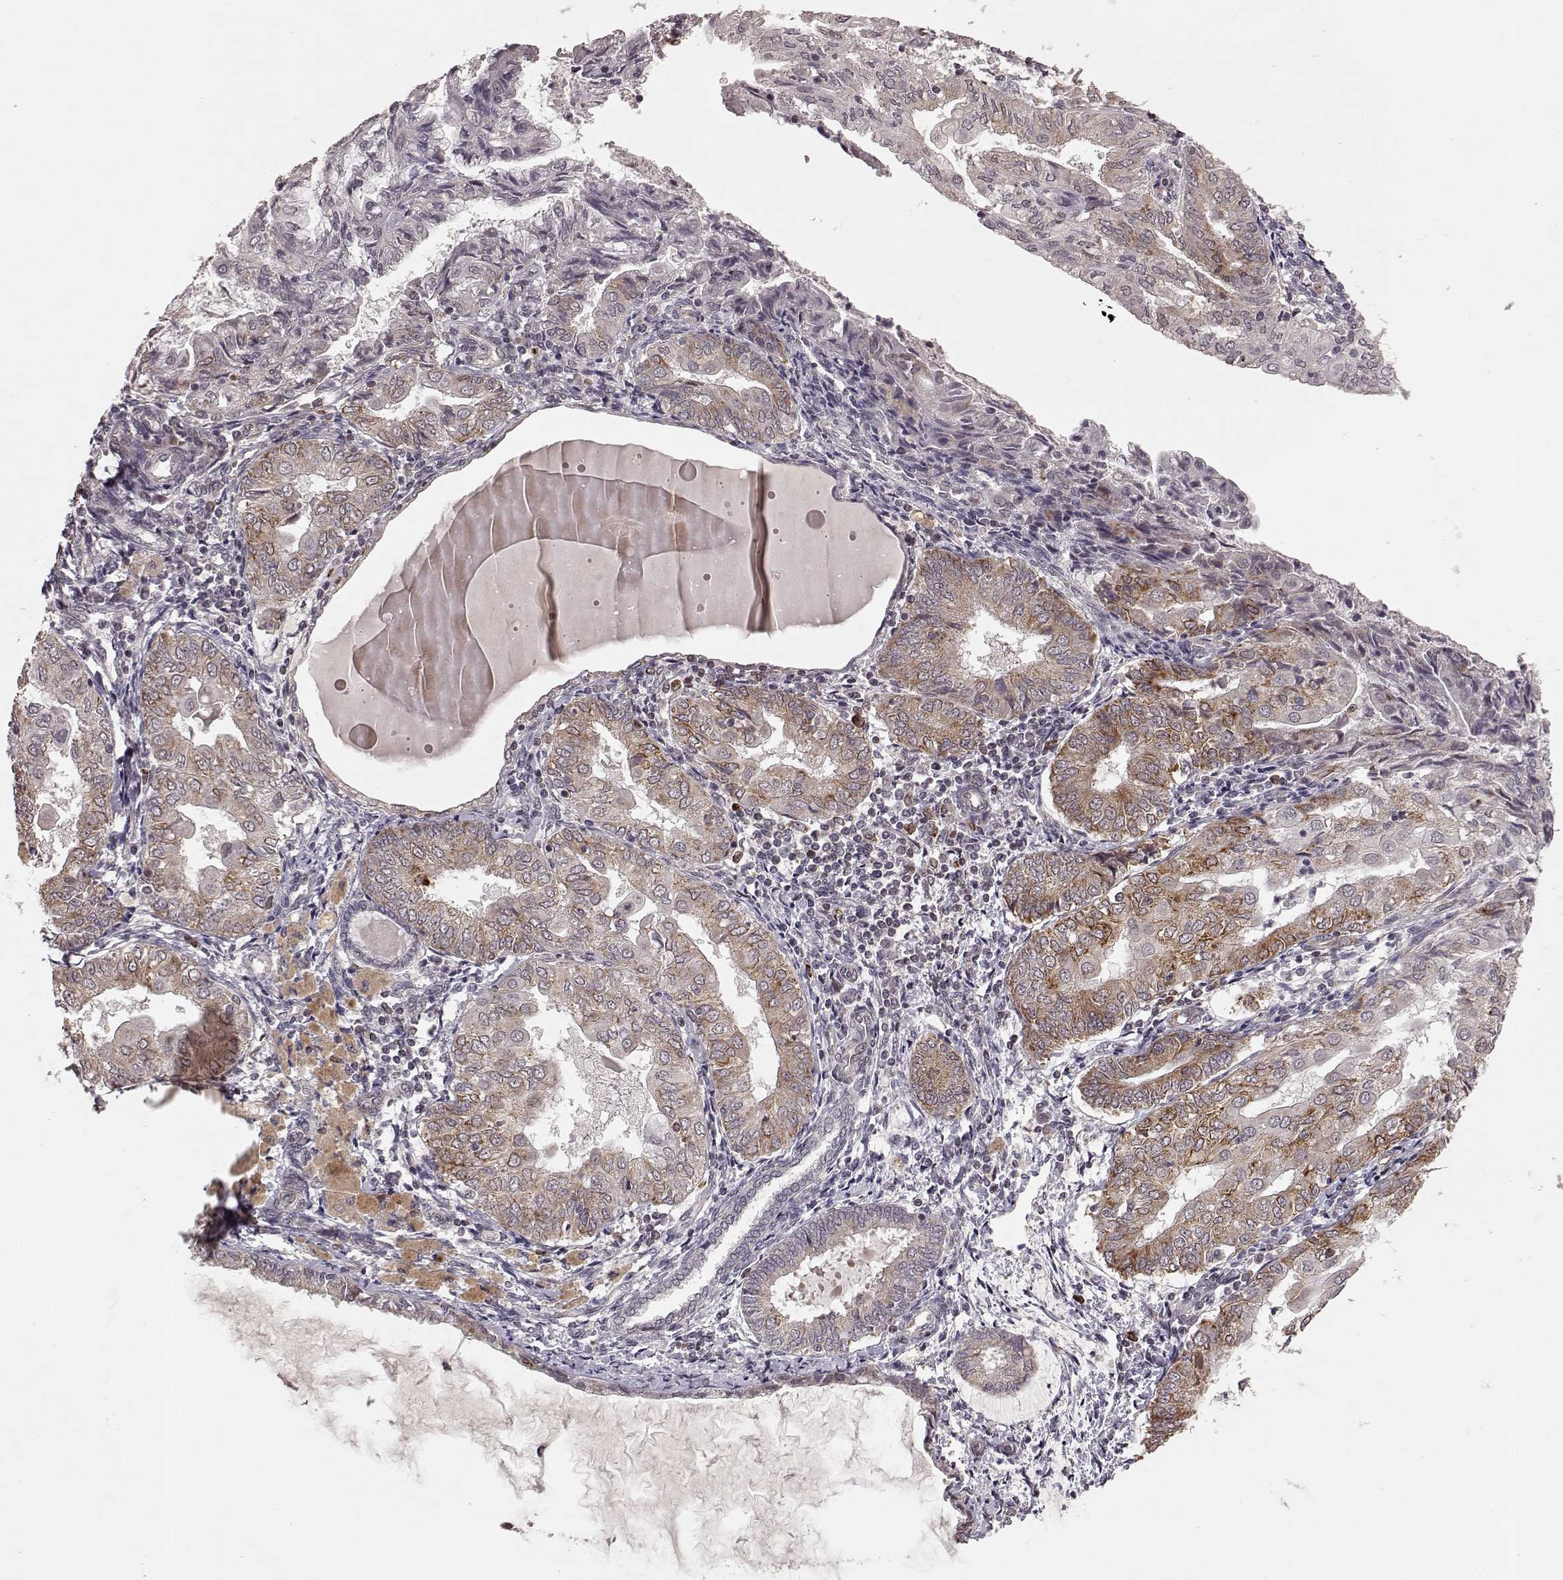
{"staining": {"intensity": "moderate", "quantity": "<25%", "location": "cytoplasmic/membranous"}, "tissue": "endometrial cancer", "cell_type": "Tumor cells", "image_type": "cancer", "snomed": [{"axis": "morphology", "description": "Adenocarcinoma, NOS"}, {"axis": "topography", "description": "Endometrium"}], "caption": "Endometrial adenocarcinoma stained for a protein demonstrates moderate cytoplasmic/membranous positivity in tumor cells.", "gene": "ELOVL5", "patient": {"sex": "female", "age": 68}}